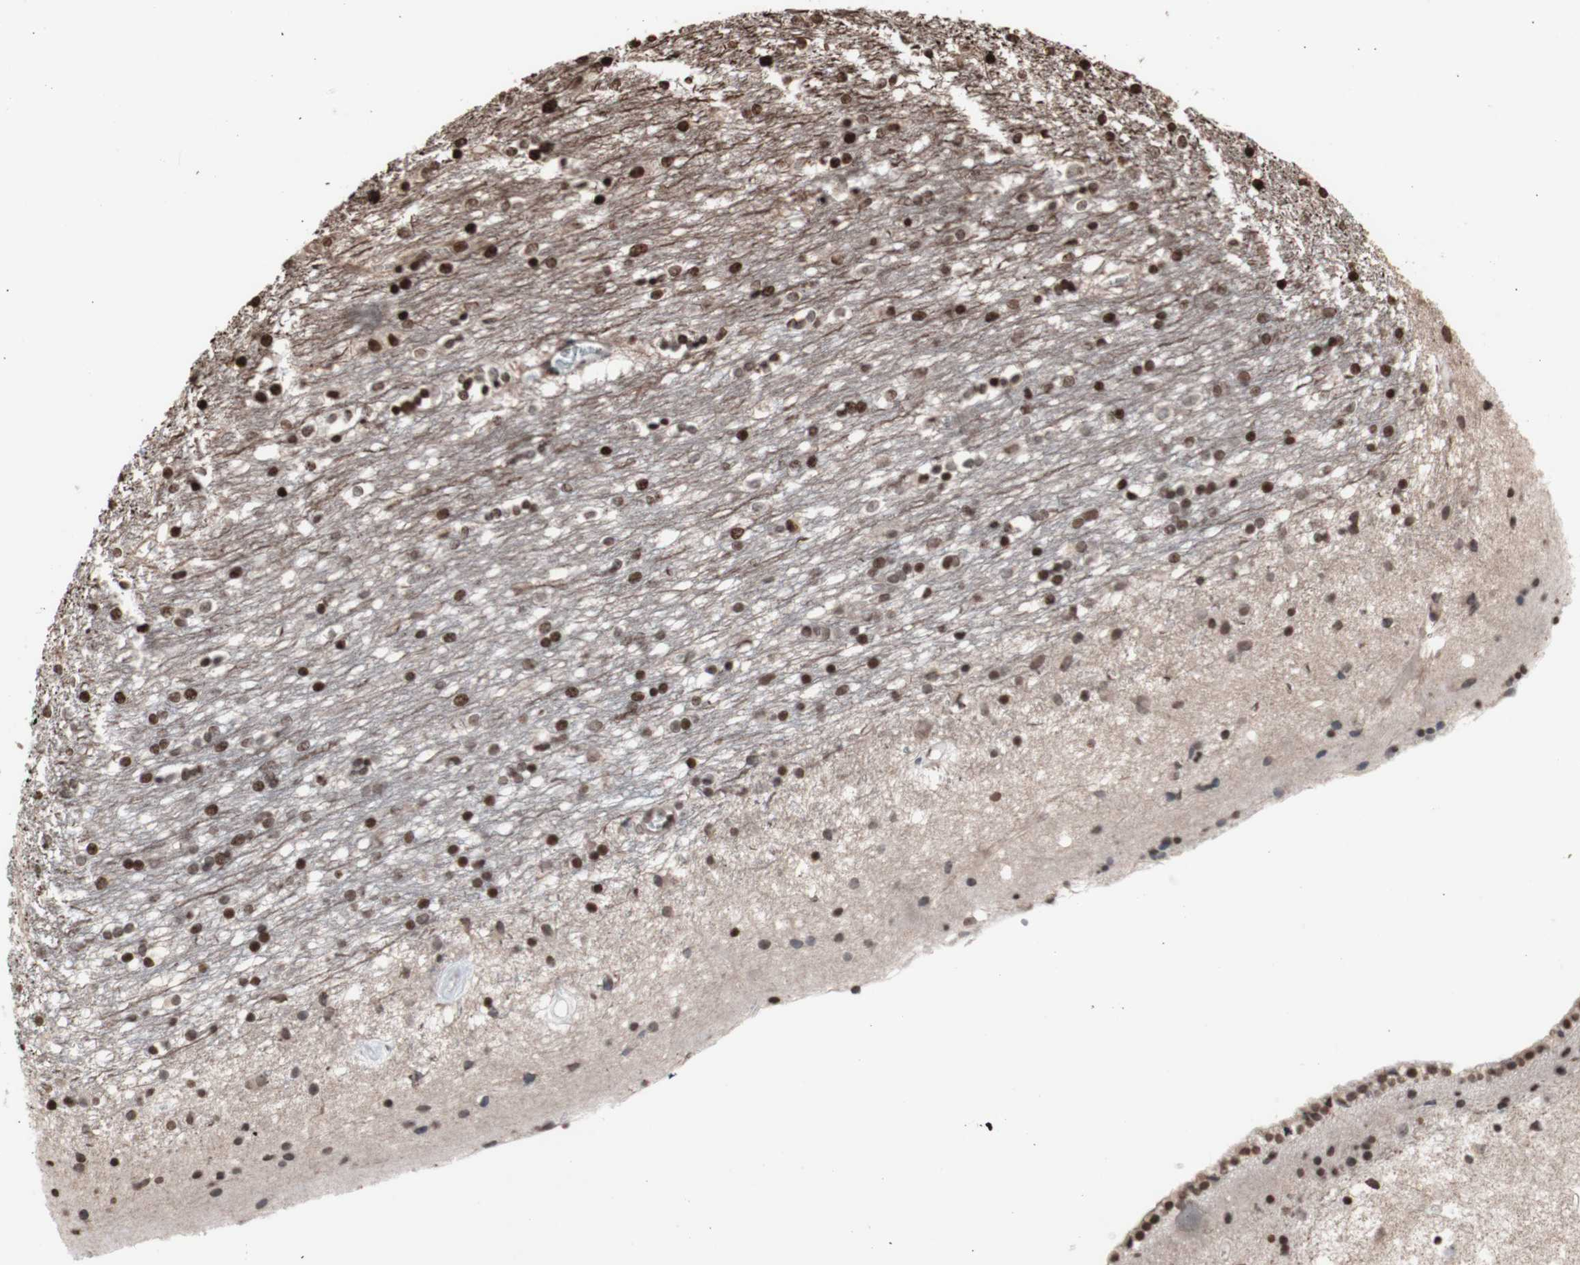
{"staining": {"intensity": "strong", "quantity": ">75%", "location": "nuclear"}, "tissue": "caudate", "cell_type": "Glial cells", "image_type": "normal", "snomed": [{"axis": "morphology", "description": "Normal tissue, NOS"}, {"axis": "topography", "description": "Lateral ventricle wall"}], "caption": "Normal caudate shows strong nuclear positivity in approximately >75% of glial cells, visualized by immunohistochemistry.", "gene": "SNAI2", "patient": {"sex": "female", "age": 54}}